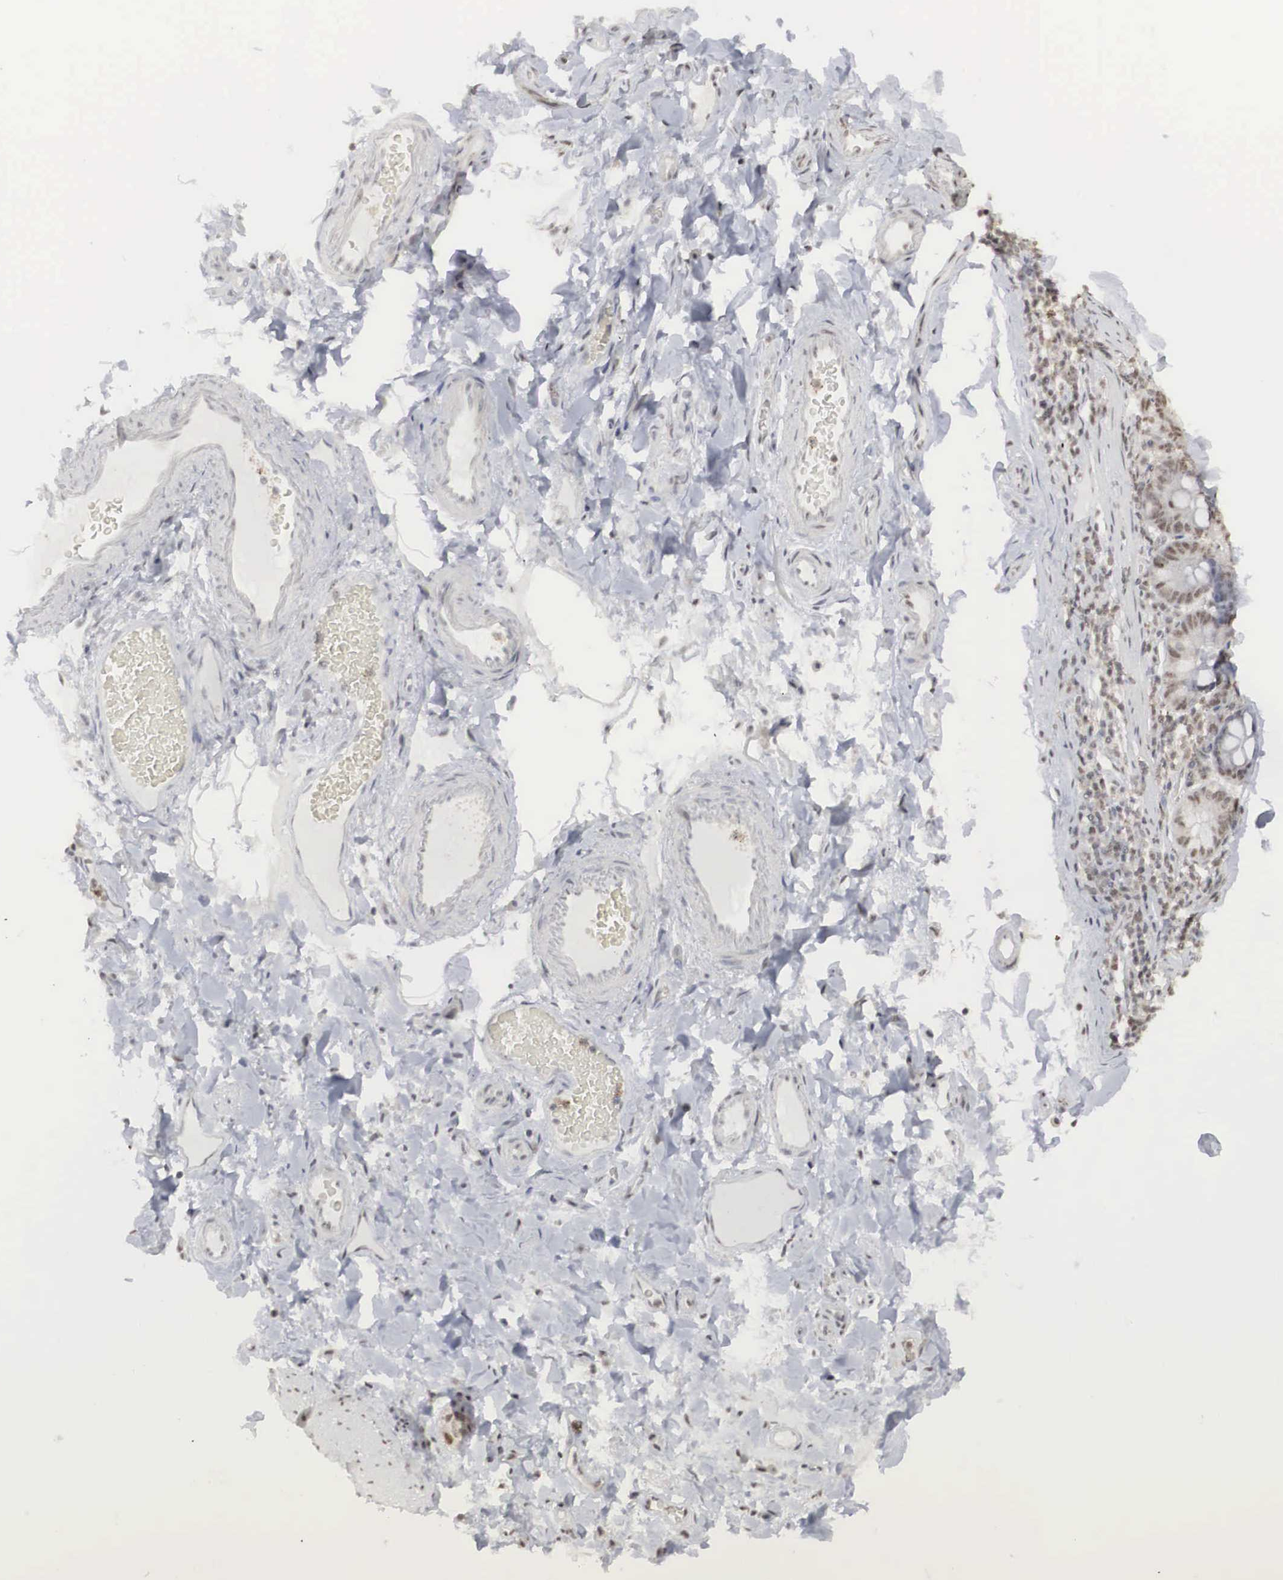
{"staining": {"intensity": "moderate", "quantity": ">75%", "location": "nuclear"}, "tissue": "adipose tissue", "cell_type": "Adipocytes", "image_type": "normal", "snomed": [{"axis": "morphology", "description": "Normal tissue, NOS"}, {"axis": "topography", "description": "Duodenum"}], "caption": "This histopathology image displays immunohistochemistry (IHC) staining of benign adipose tissue, with medium moderate nuclear expression in approximately >75% of adipocytes.", "gene": "AUTS2", "patient": {"sex": "male", "age": 63}}